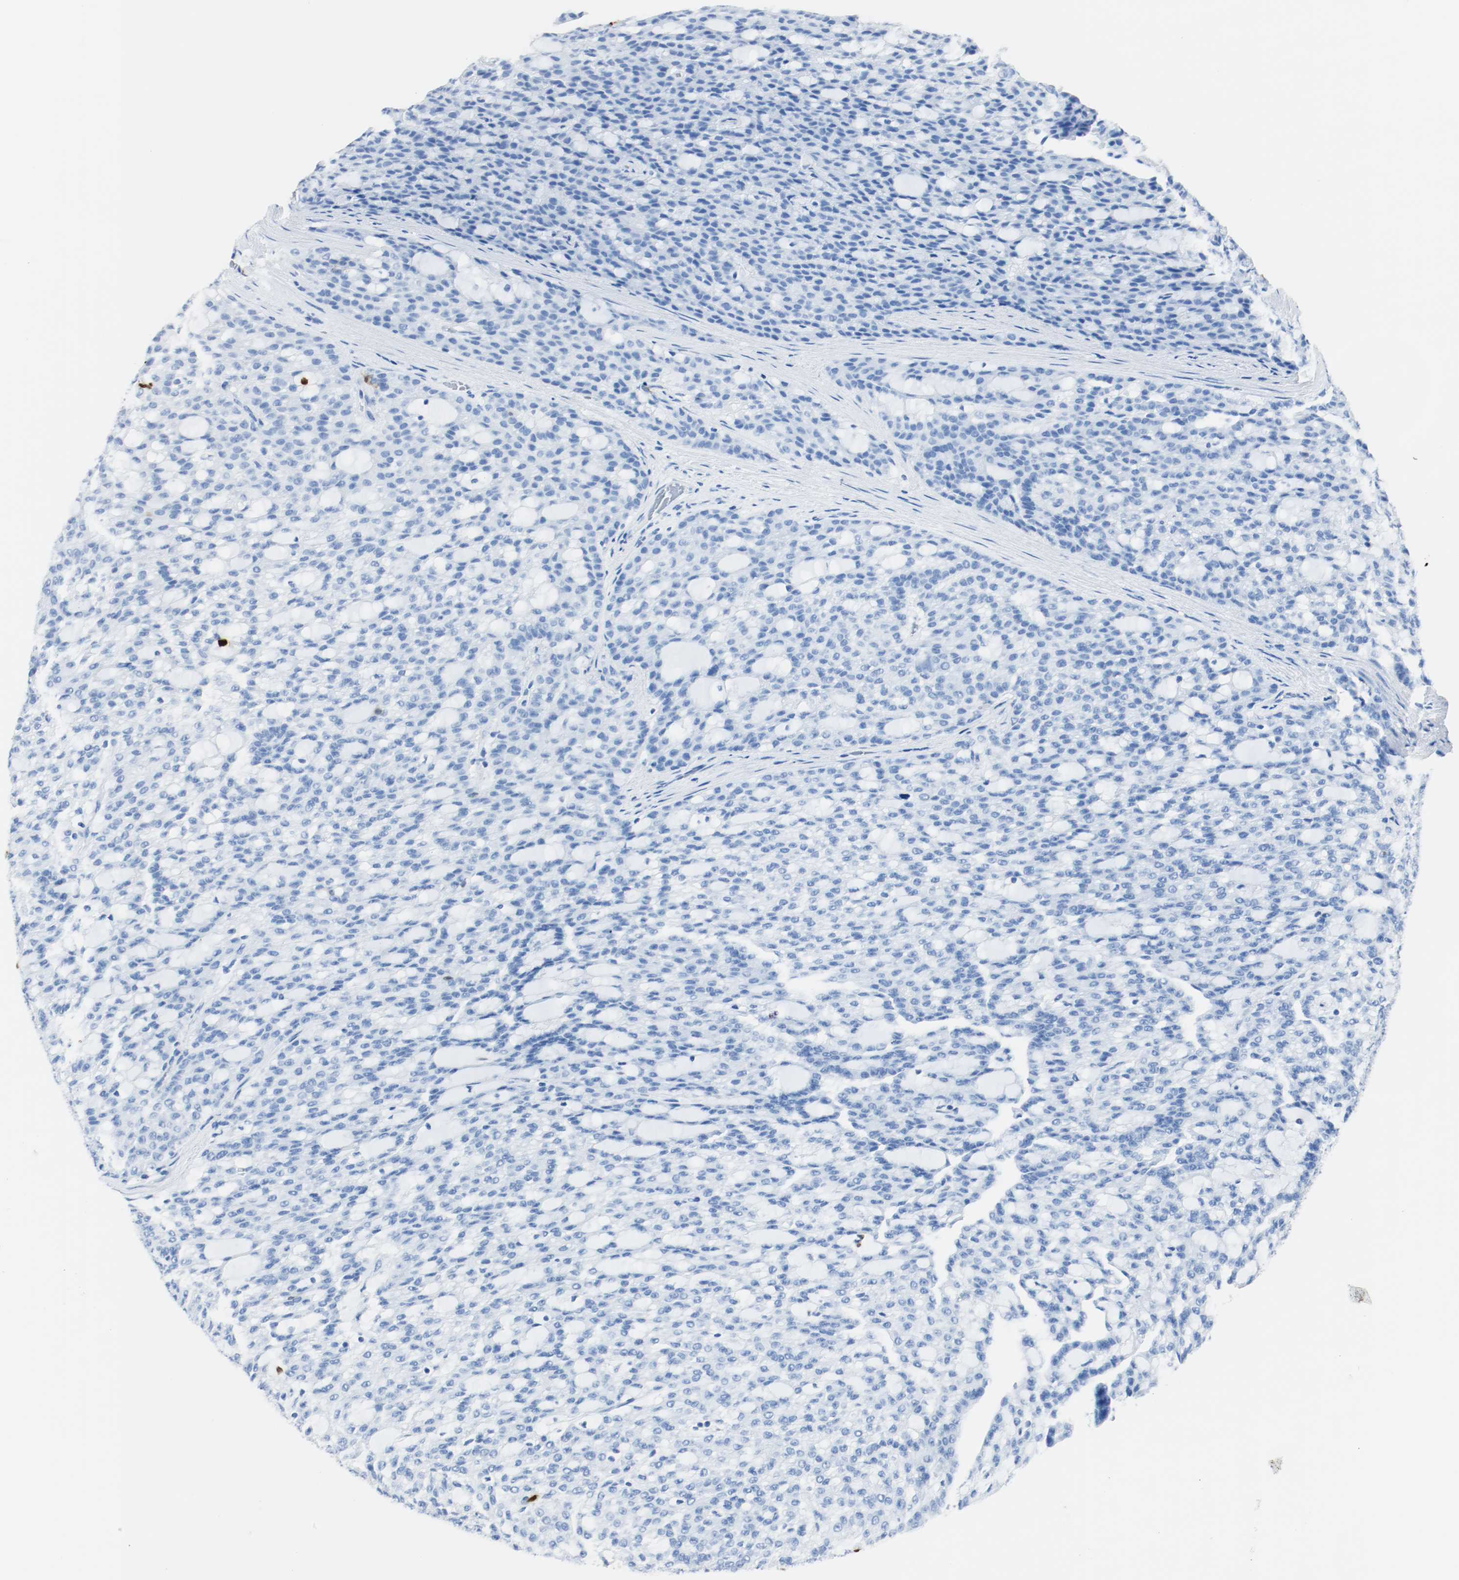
{"staining": {"intensity": "negative", "quantity": "none", "location": "none"}, "tissue": "renal cancer", "cell_type": "Tumor cells", "image_type": "cancer", "snomed": [{"axis": "morphology", "description": "Adenocarcinoma, NOS"}, {"axis": "topography", "description": "Kidney"}], "caption": "Immunohistochemical staining of renal cancer (adenocarcinoma) reveals no significant staining in tumor cells.", "gene": "S100A9", "patient": {"sex": "male", "age": 63}}